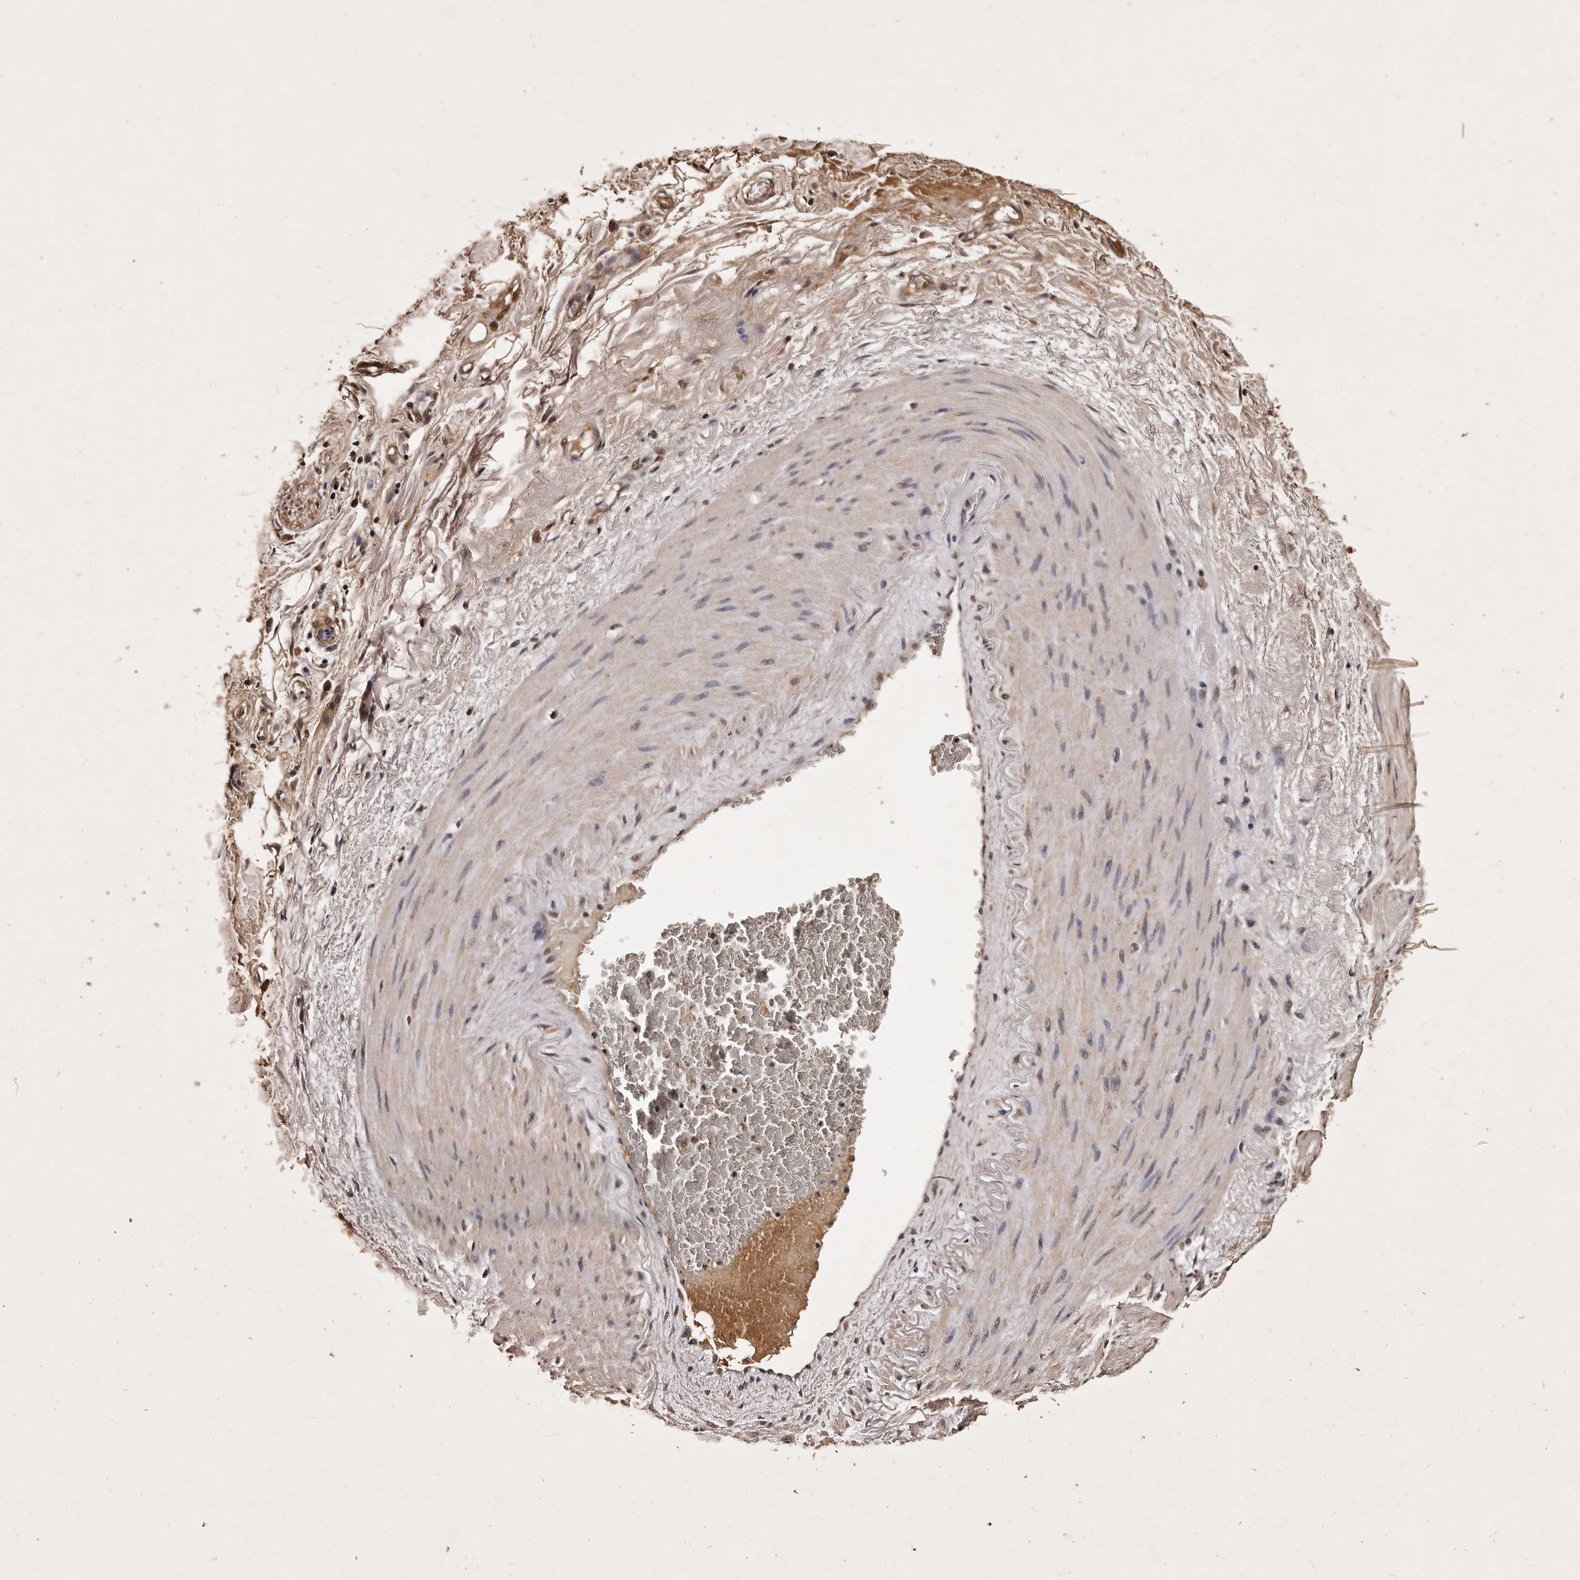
{"staining": {"intensity": "moderate", "quantity": ">75%", "location": "cytoplasmic/membranous"}, "tissue": "adipose tissue", "cell_type": "Adipocytes", "image_type": "normal", "snomed": [{"axis": "morphology", "description": "Normal tissue, NOS"}, {"axis": "morphology", "description": "Adenocarcinoma, NOS"}, {"axis": "topography", "description": "Esophagus"}], "caption": "This is a photomicrograph of immunohistochemistry staining of normal adipose tissue, which shows moderate expression in the cytoplasmic/membranous of adipocytes.", "gene": "PARS2", "patient": {"sex": "male", "age": 62}}